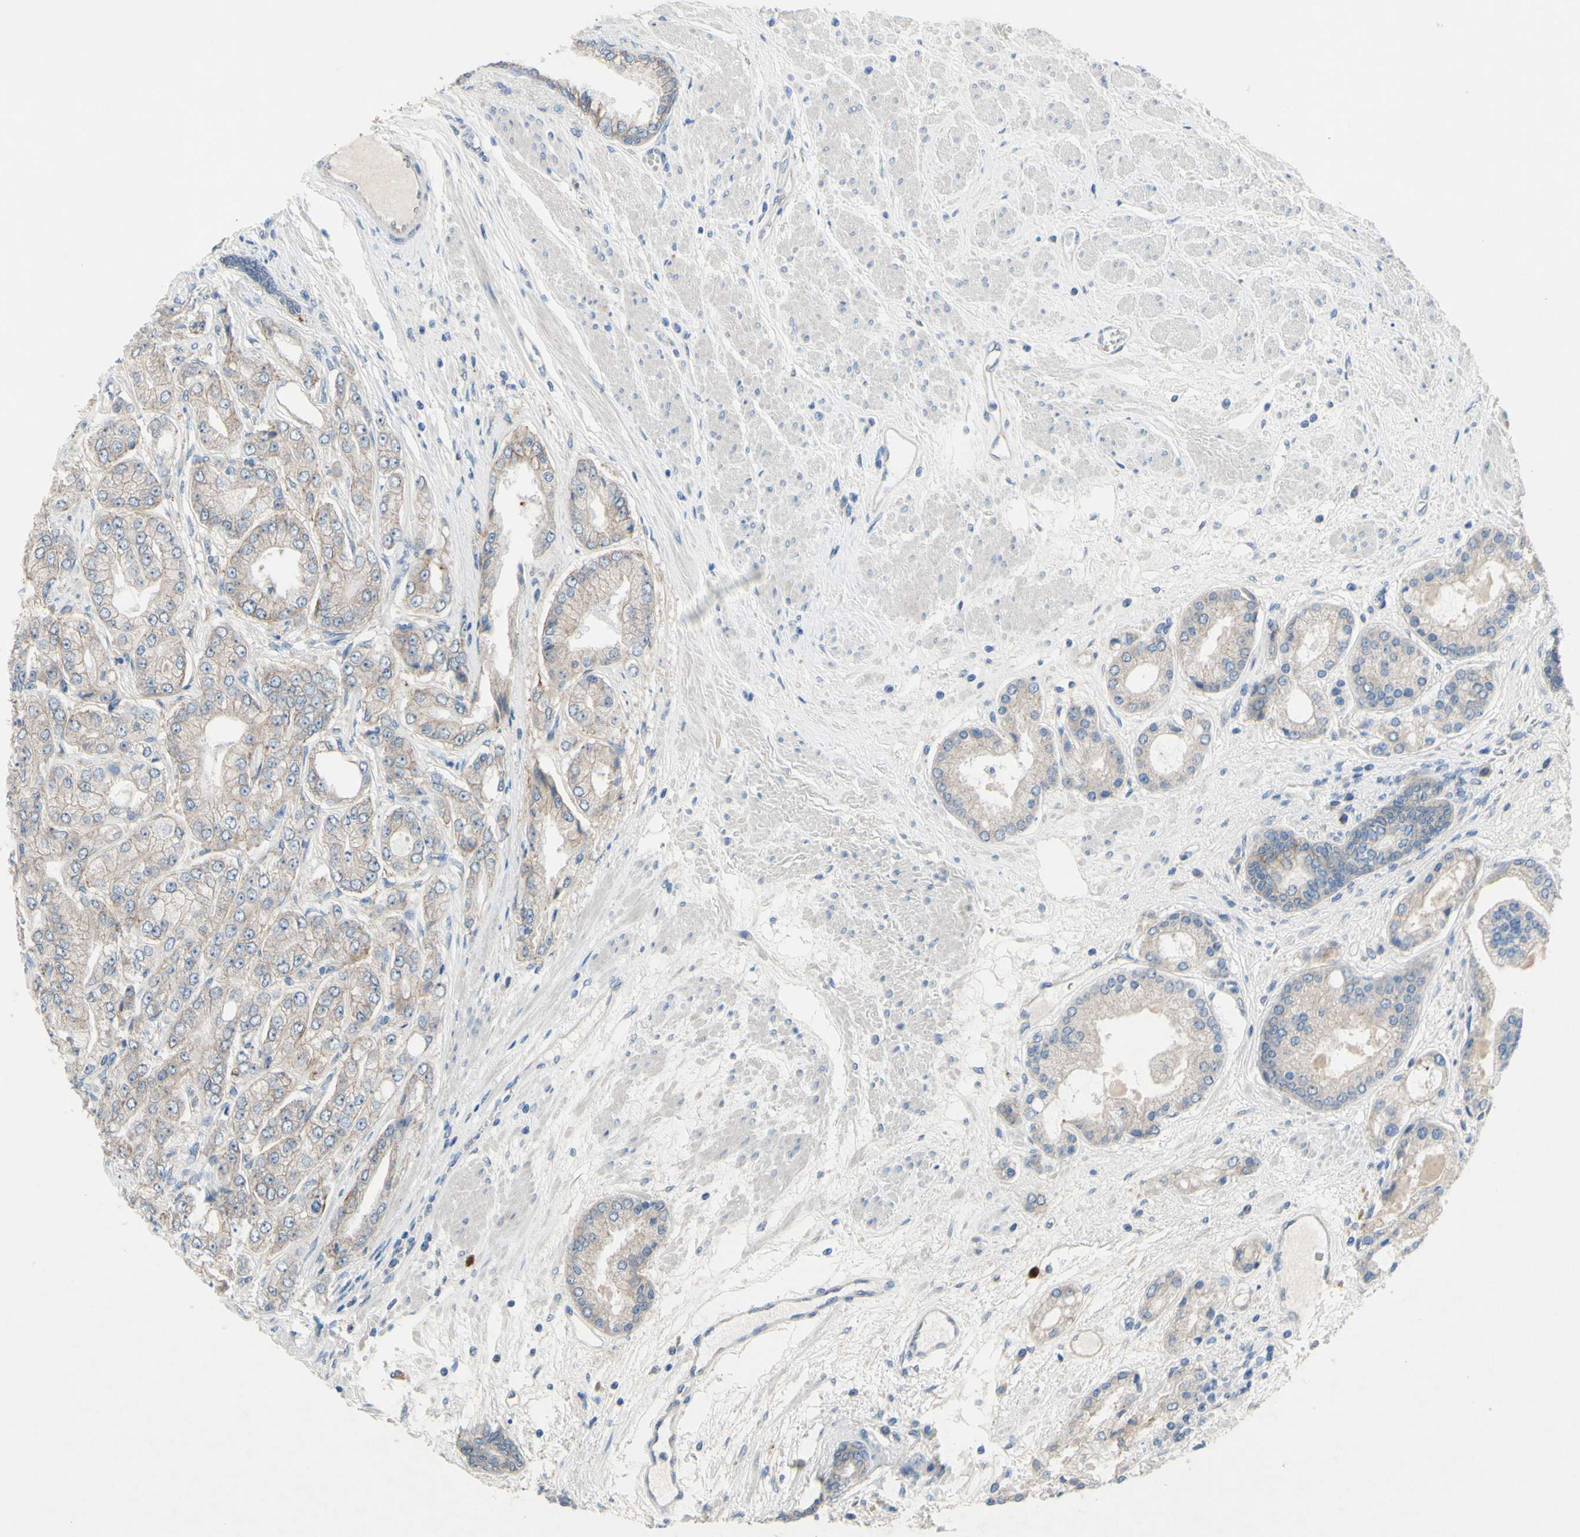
{"staining": {"intensity": "weak", "quantity": "<25%", "location": "cytoplasmic/membranous"}, "tissue": "prostate cancer", "cell_type": "Tumor cells", "image_type": "cancer", "snomed": [{"axis": "morphology", "description": "Adenocarcinoma, High grade"}, {"axis": "topography", "description": "Prostate"}], "caption": "Prostate cancer was stained to show a protein in brown. There is no significant expression in tumor cells.", "gene": "CDCP1", "patient": {"sex": "male", "age": 59}}